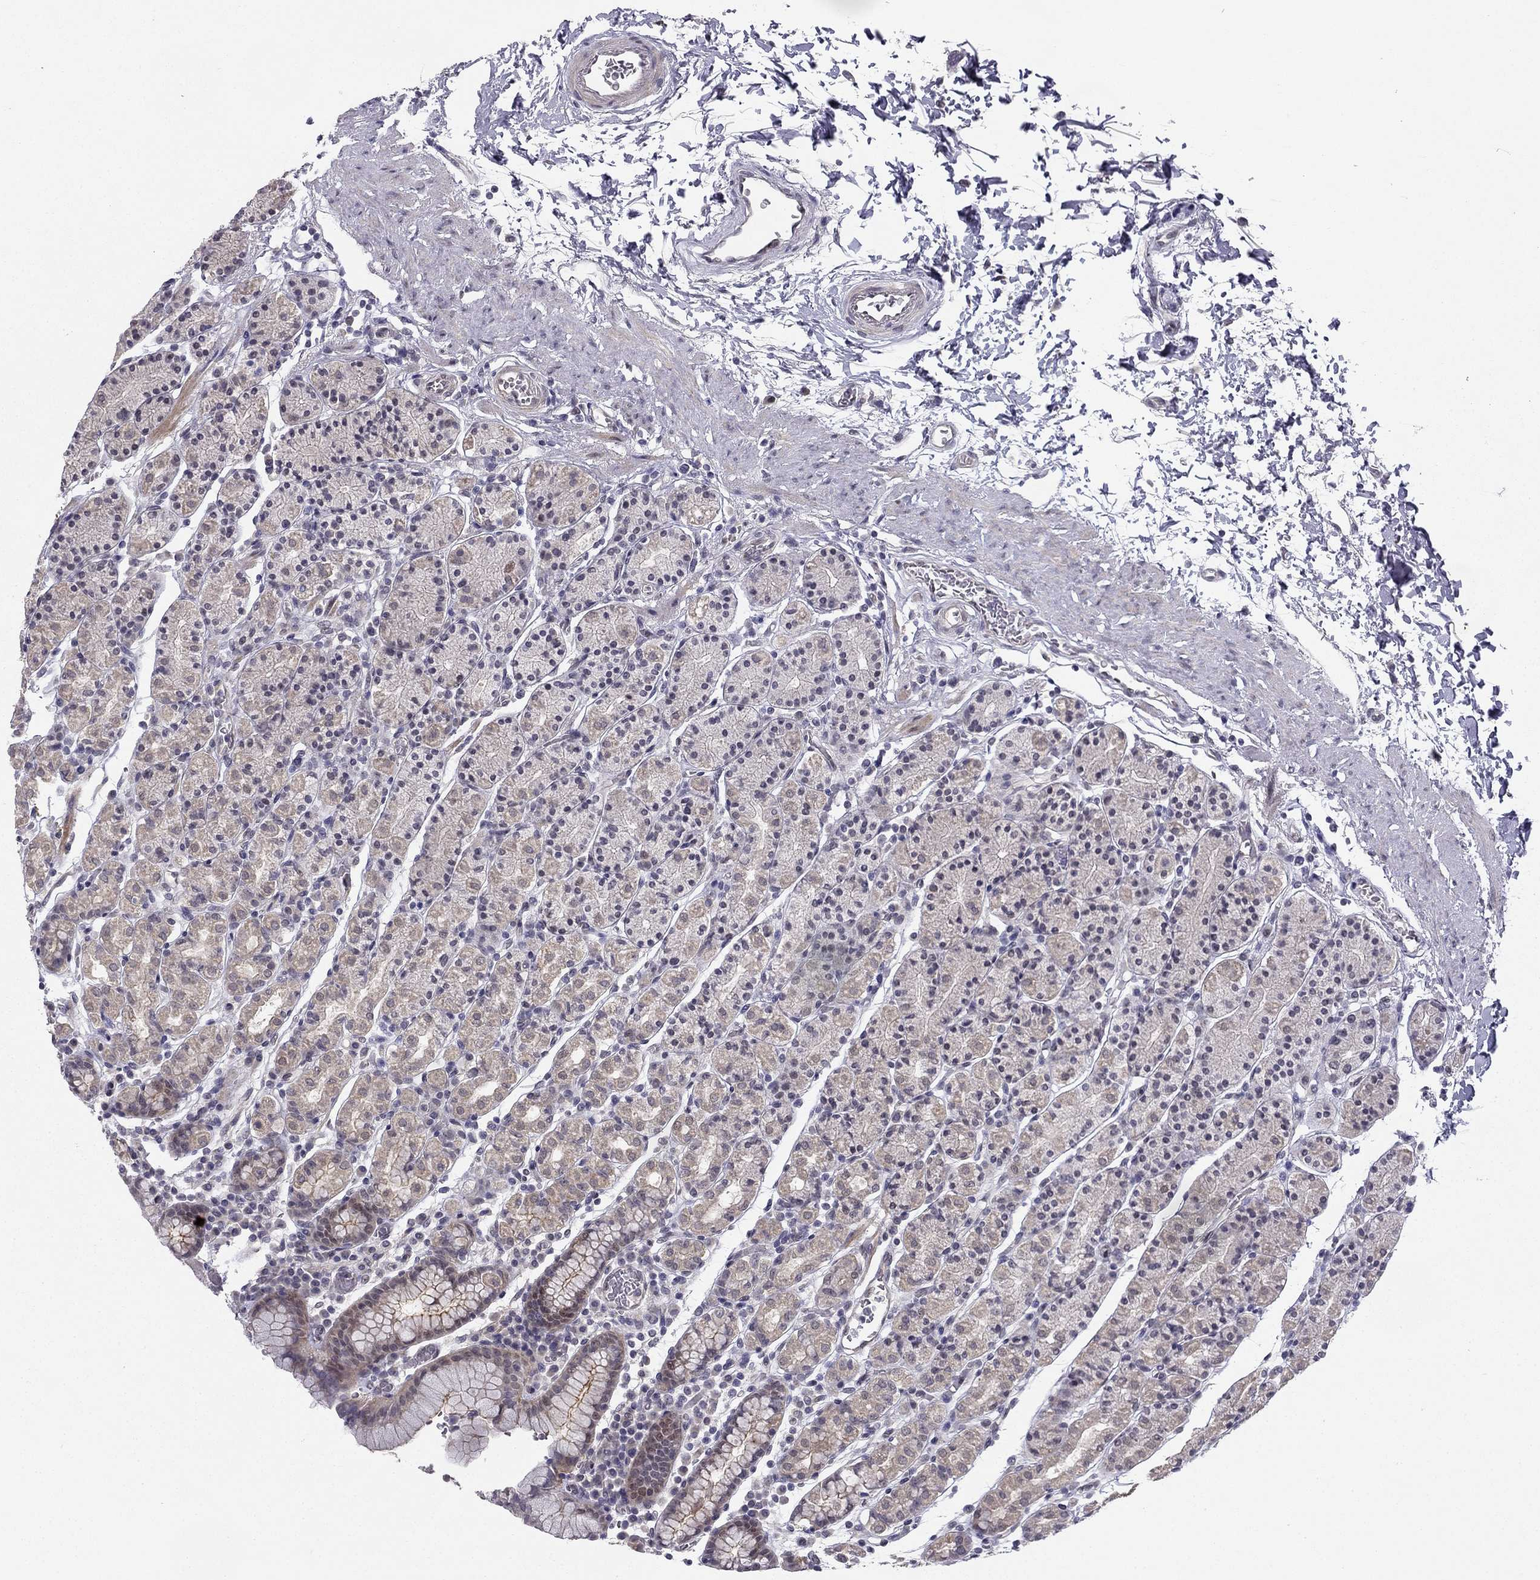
{"staining": {"intensity": "strong", "quantity": "<25%", "location": "cytoplasmic/membranous"}, "tissue": "stomach", "cell_type": "Glandular cells", "image_type": "normal", "snomed": [{"axis": "morphology", "description": "Normal tissue, NOS"}, {"axis": "topography", "description": "Stomach, upper"}, {"axis": "topography", "description": "Stomach"}], "caption": "The immunohistochemical stain labels strong cytoplasmic/membranous expression in glandular cells of normal stomach. Nuclei are stained in blue.", "gene": "CHST8", "patient": {"sex": "male", "age": 62}}